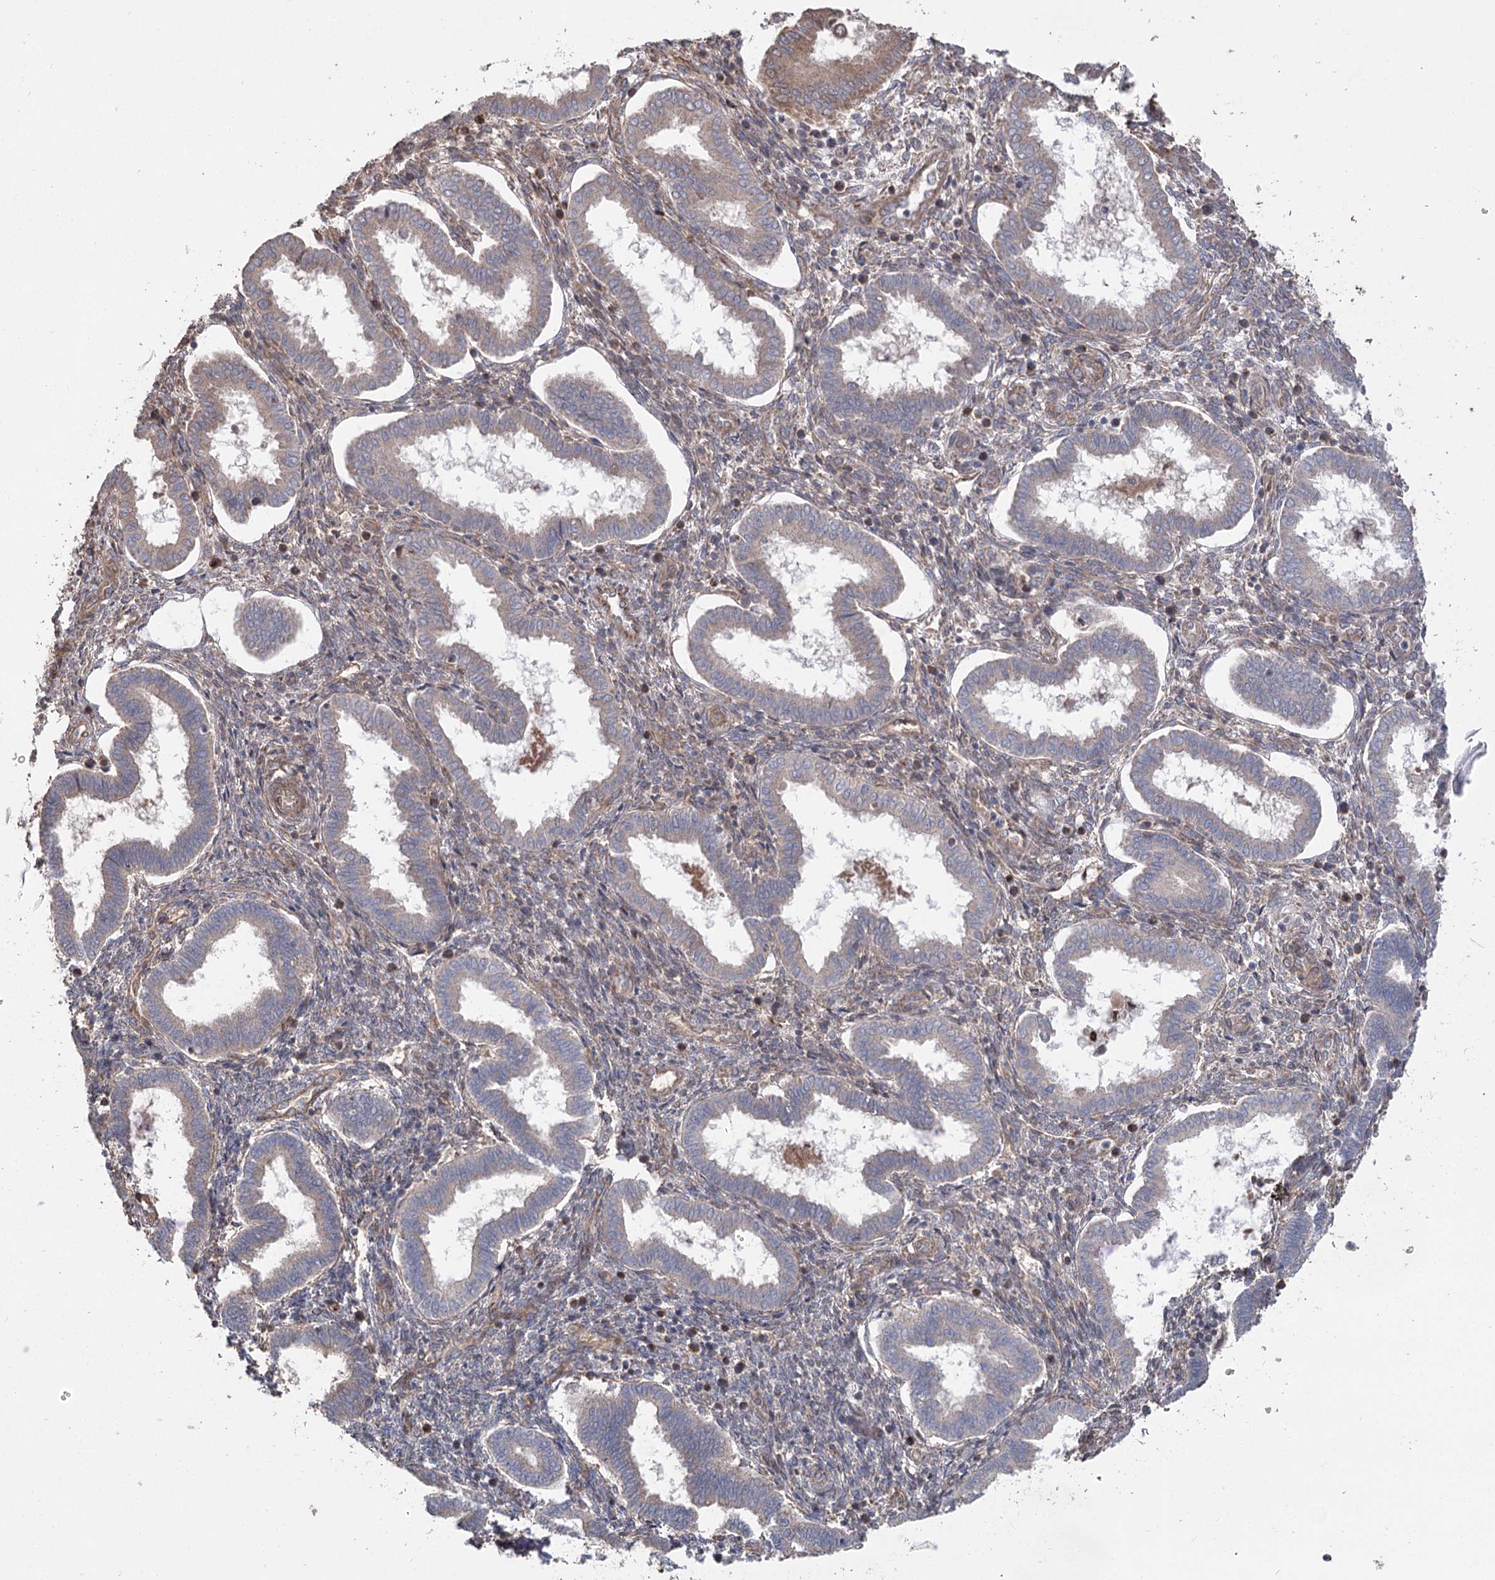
{"staining": {"intensity": "moderate", "quantity": "25%-75%", "location": "cytoplasmic/membranous"}, "tissue": "endometrium", "cell_type": "Cells in endometrial stroma", "image_type": "normal", "snomed": [{"axis": "morphology", "description": "Normal tissue, NOS"}, {"axis": "topography", "description": "Endometrium"}], "caption": "Immunohistochemical staining of normal human endometrium reveals medium levels of moderate cytoplasmic/membranous positivity in about 25%-75% of cells in endometrial stroma. The protein is shown in brown color, while the nuclei are stained blue.", "gene": "RWDD4", "patient": {"sex": "female", "age": 24}}